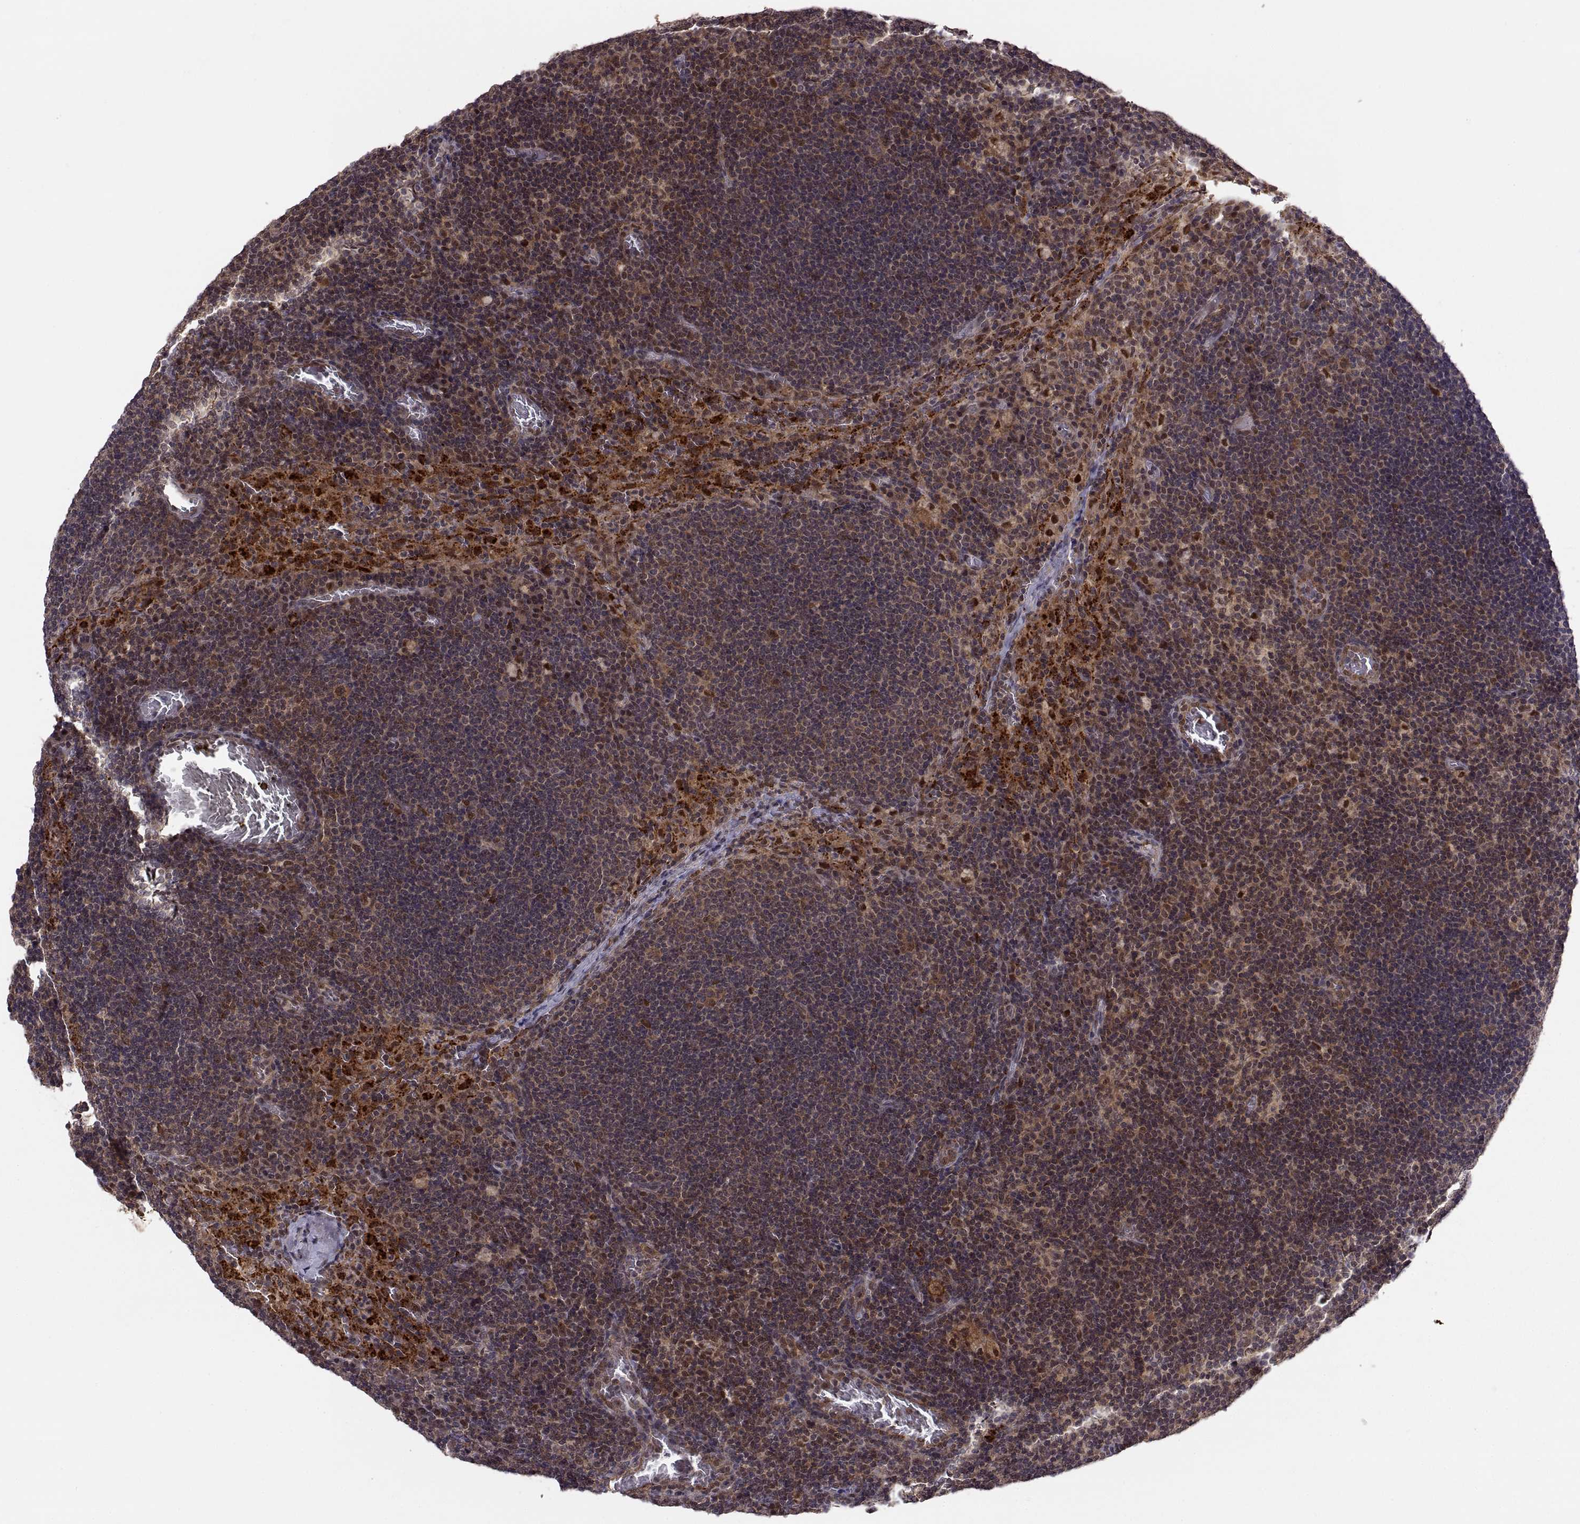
{"staining": {"intensity": "weak", "quantity": ">75%", "location": "cytoplasmic/membranous"}, "tissue": "lymph node", "cell_type": "Germinal center cells", "image_type": "normal", "snomed": [{"axis": "morphology", "description": "Normal tissue, NOS"}, {"axis": "topography", "description": "Lymph node"}], "caption": "An image of lymph node stained for a protein shows weak cytoplasmic/membranous brown staining in germinal center cells.", "gene": "PSMC2", "patient": {"sex": "male", "age": 63}}